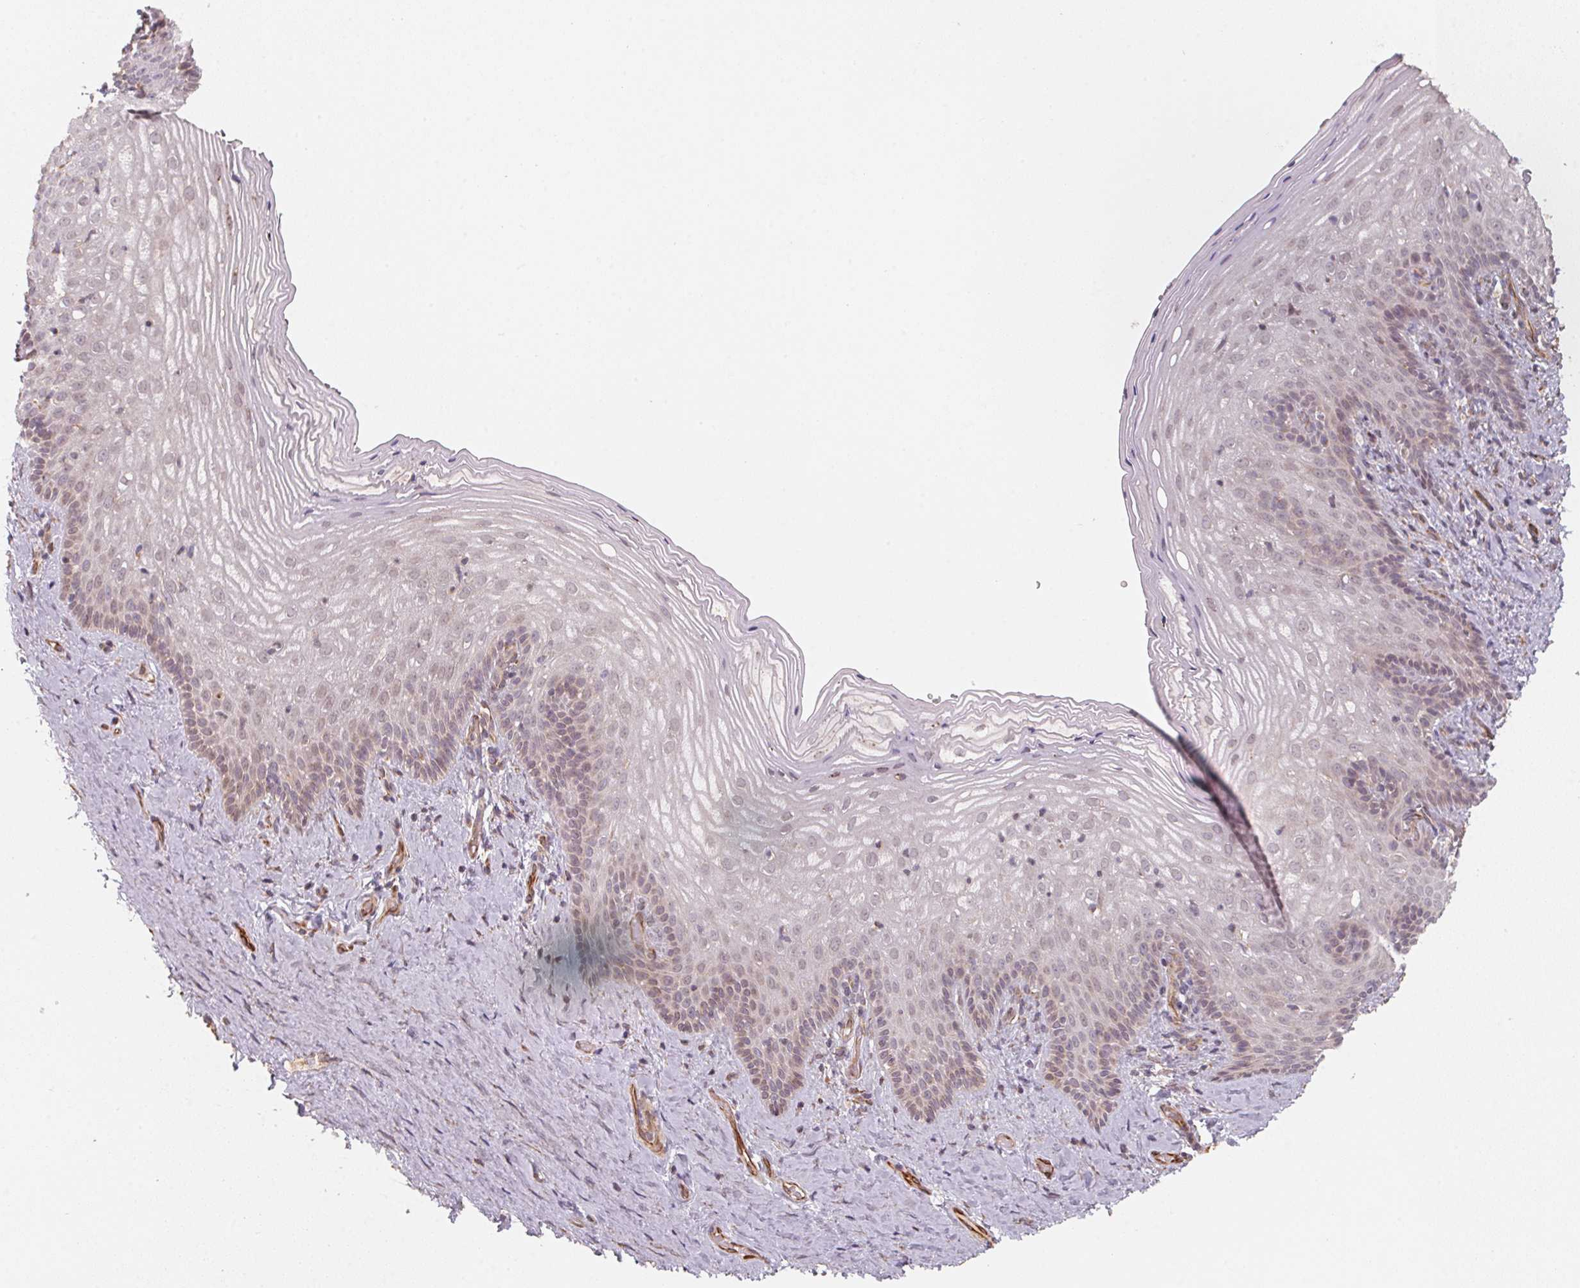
{"staining": {"intensity": "weak", "quantity": "<25%", "location": "cytoplasmic/membranous"}, "tissue": "vagina", "cell_type": "Squamous epithelial cells", "image_type": "normal", "snomed": [{"axis": "morphology", "description": "Normal tissue, NOS"}, {"axis": "topography", "description": "Vagina"}], "caption": "Human vagina stained for a protein using immunohistochemistry exhibits no positivity in squamous epithelial cells.", "gene": "TSPAN12", "patient": {"sex": "female", "age": 45}}